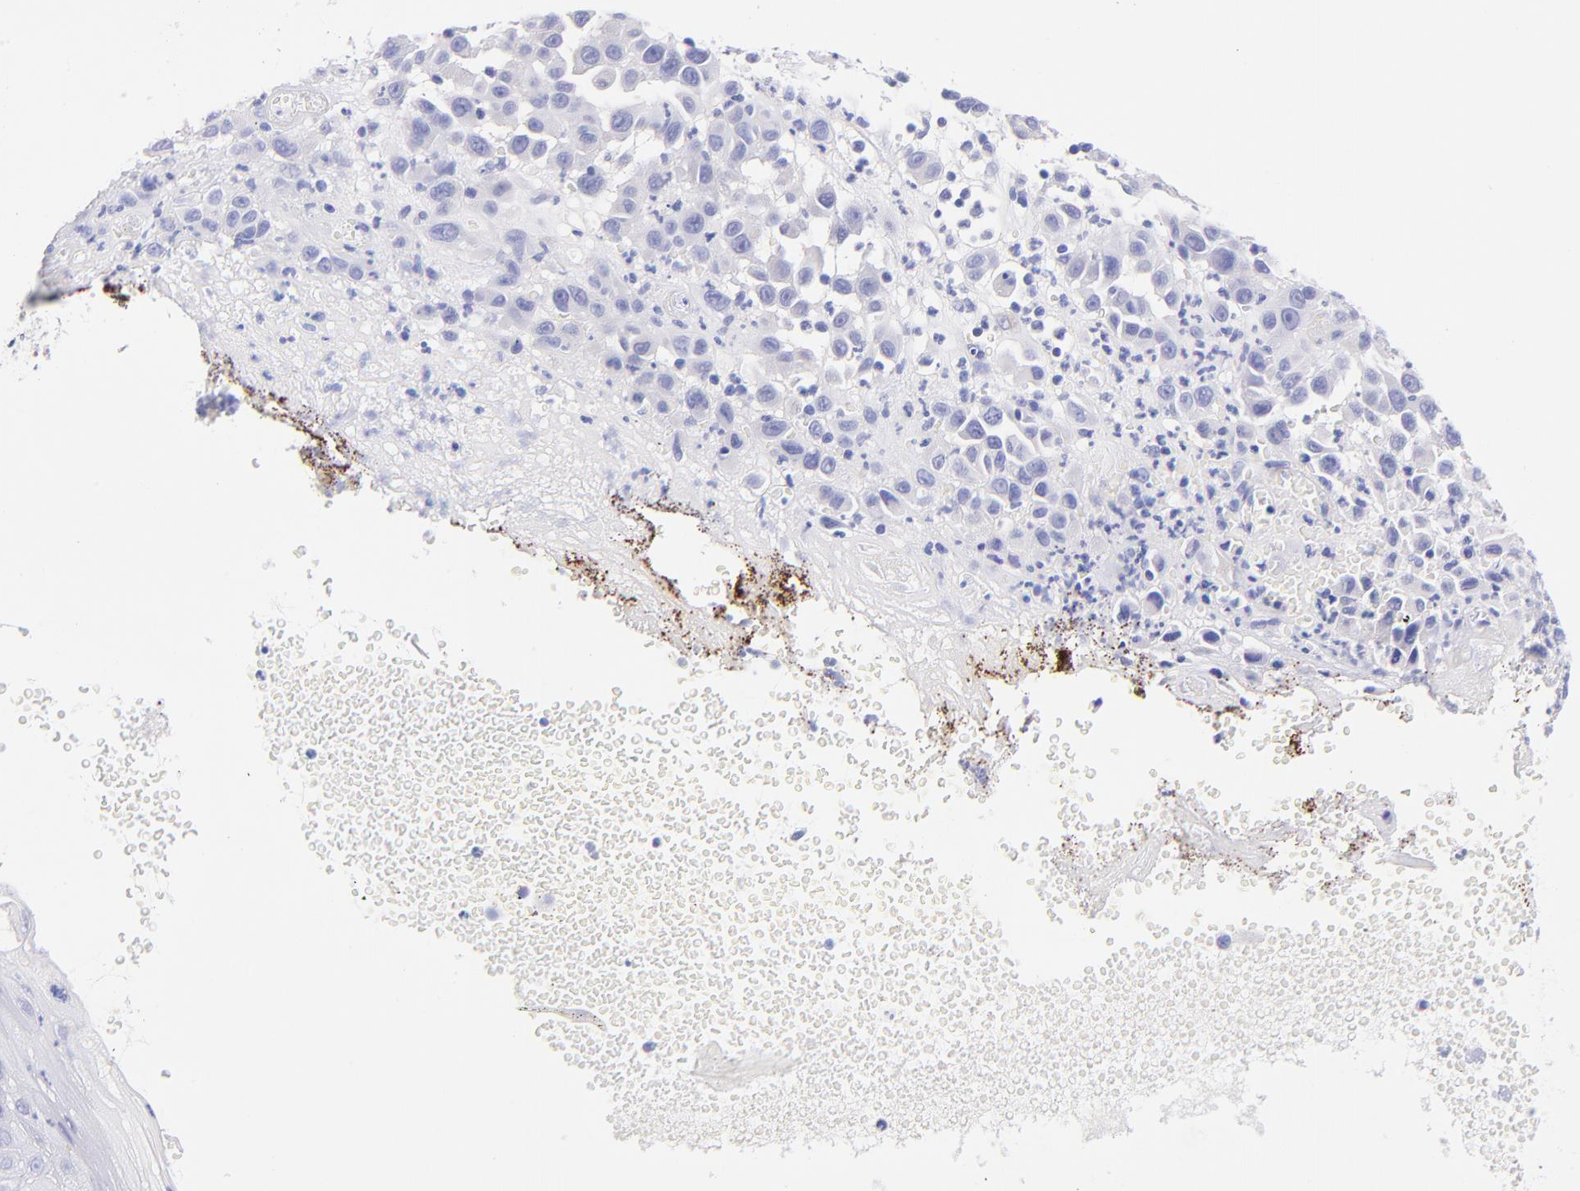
{"staining": {"intensity": "negative", "quantity": "none", "location": "none"}, "tissue": "melanoma", "cell_type": "Tumor cells", "image_type": "cancer", "snomed": [{"axis": "morphology", "description": "Malignant melanoma, NOS"}, {"axis": "topography", "description": "Skin"}], "caption": "DAB (3,3'-diaminobenzidine) immunohistochemical staining of malignant melanoma displays no significant positivity in tumor cells.", "gene": "RAB3B", "patient": {"sex": "female", "age": 21}}